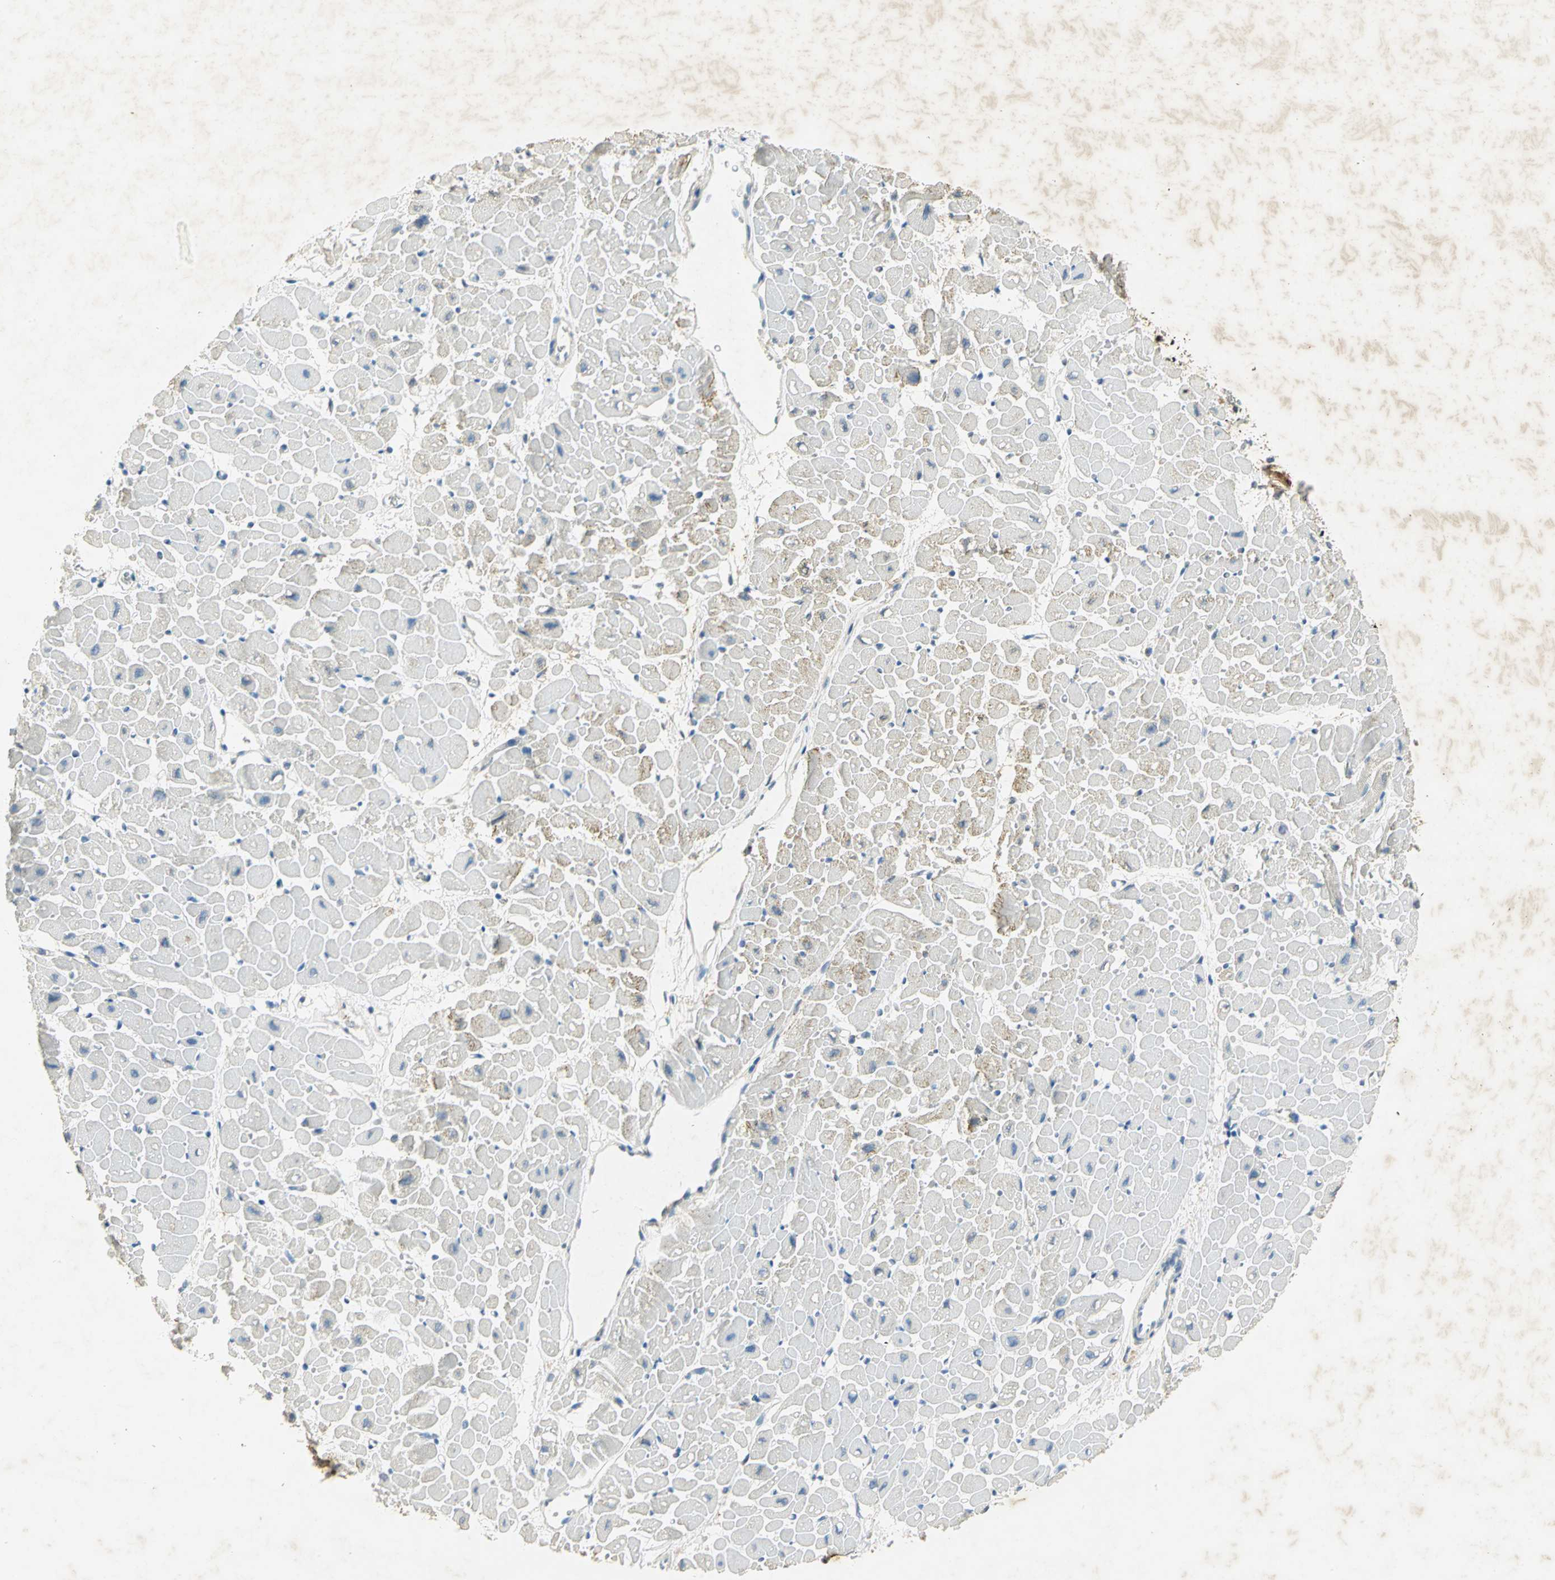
{"staining": {"intensity": "negative", "quantity": "none", "location": "none"}, "tissue": "heart muscle", "cell_type": "Cardiomyocytes", "image_type": "normal", "snomed": [{"axis": "morphology", "description": "Normal tissue, NOS"}, {"axis": "topography", "description": "Heart"}], "caption": "High power microscopy histopathology image of an immunohistochemistry (IHC) micrograph of unremarkable heart muscle, revealing no significant expression in cardiomyocytes. (DAB (3,3'-diaminobenzidine) immunohistochemistry (IHC) visualized using brightfield microscopy, high magnification).", "gene": "ANXA4", "patient": {"sex": "male", "age": 45}}